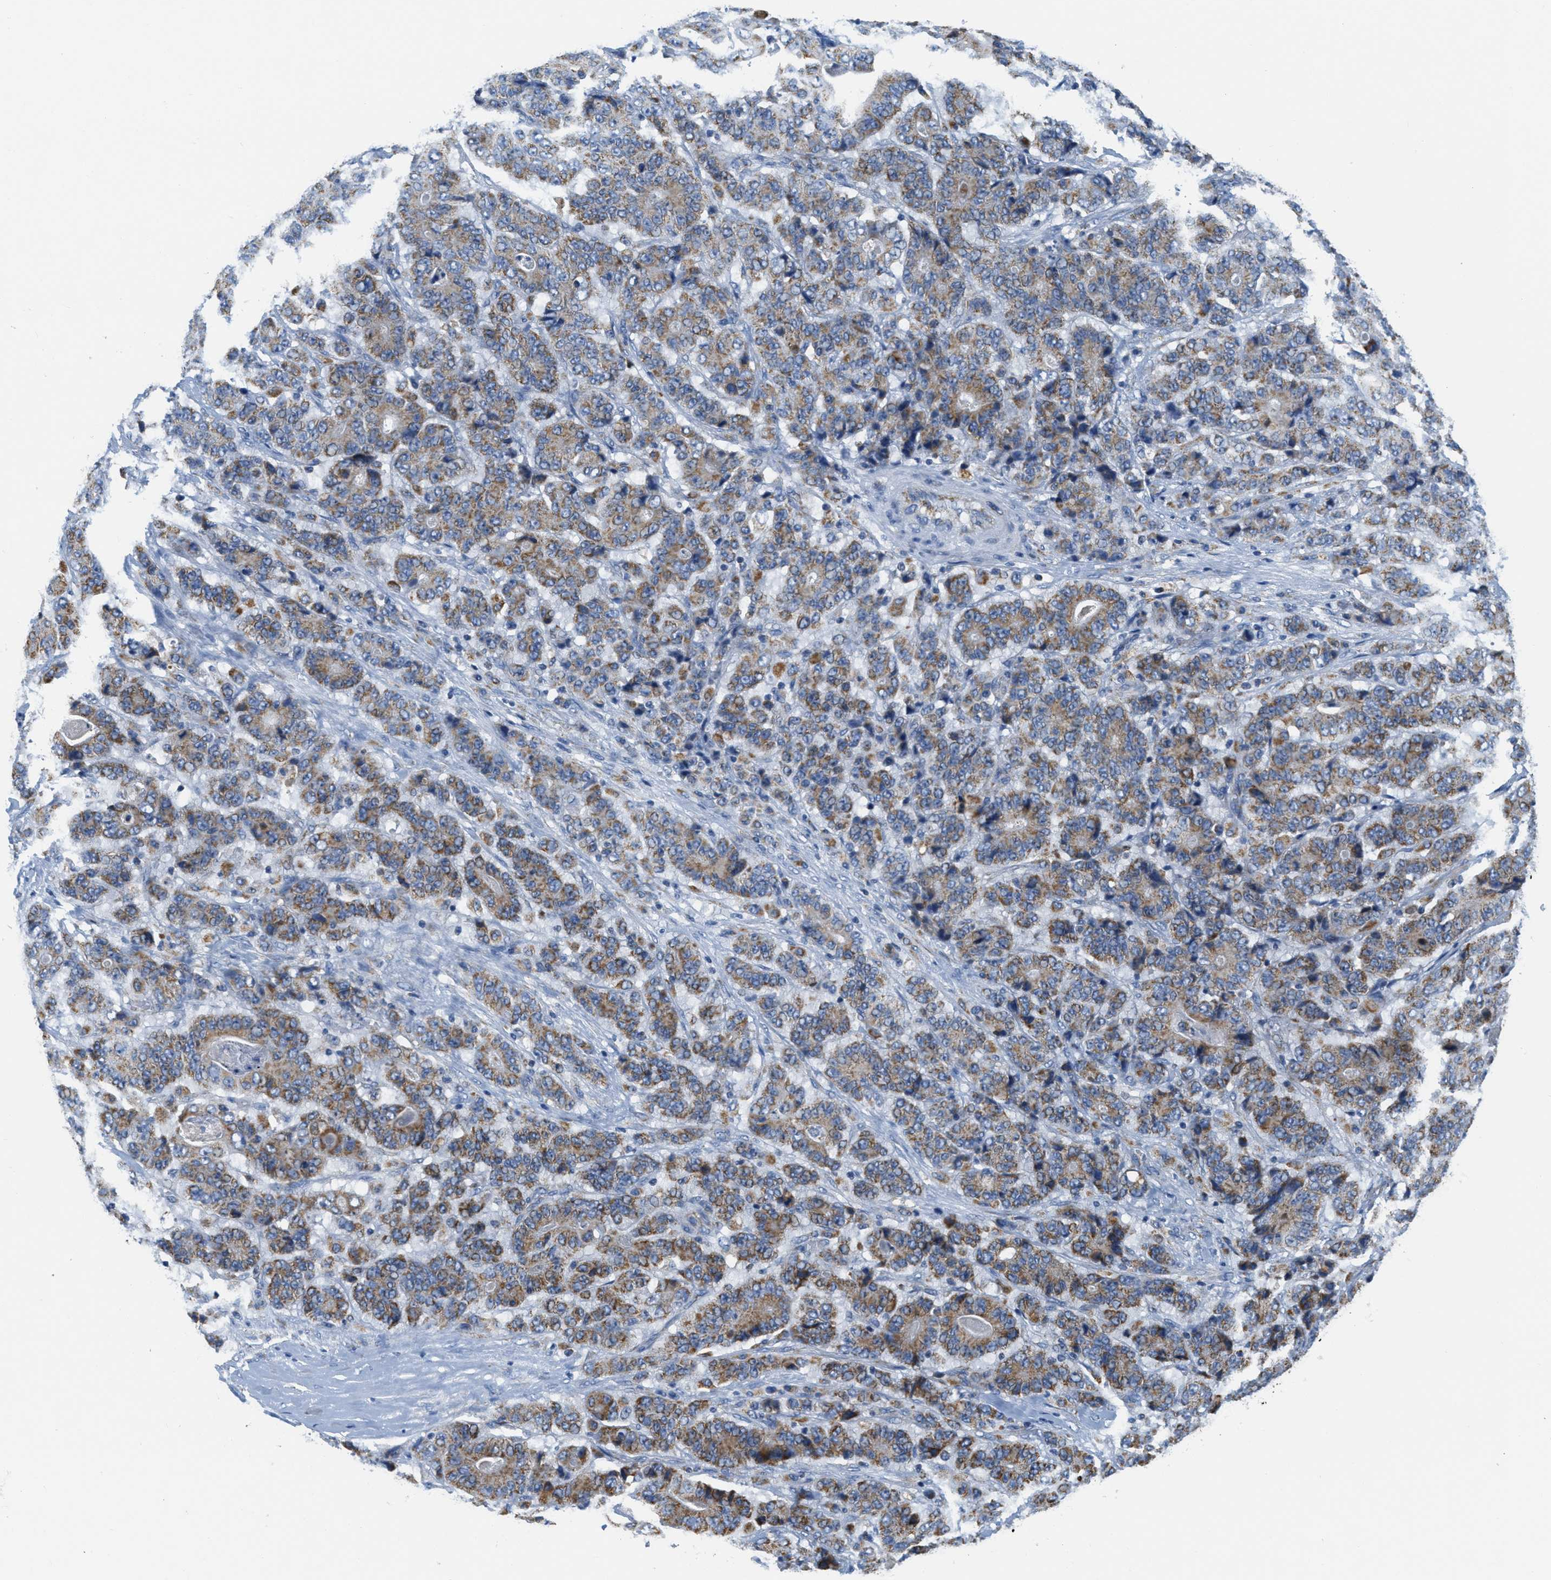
{"staining": {"intensity": "moderate", "quantity": ">75%", "location": "cytoplasmic/membranous"}, "tissue": "stomach cancer", "cell_type": "Tumor cells", "image_type": "cancer", "snomed": [{"axis": "morphology", "description": "Adenocarcinoma, NOS"}, {"axis": "topography", "description": "Stomach"}], "caption": "Immunohistochemical staining of human stomach cancer (adenocarcinoma) displays medium levels of moderate cytoplasmic/membranous protein positivity in about >75% of tumor cells. (DAB (3,3'-diaminobenzidine) IHC, brown staining for protein, blue staining for nuclei).", "gene": "KCNJ5", "patient": {"sex": "female", "age": 73}}